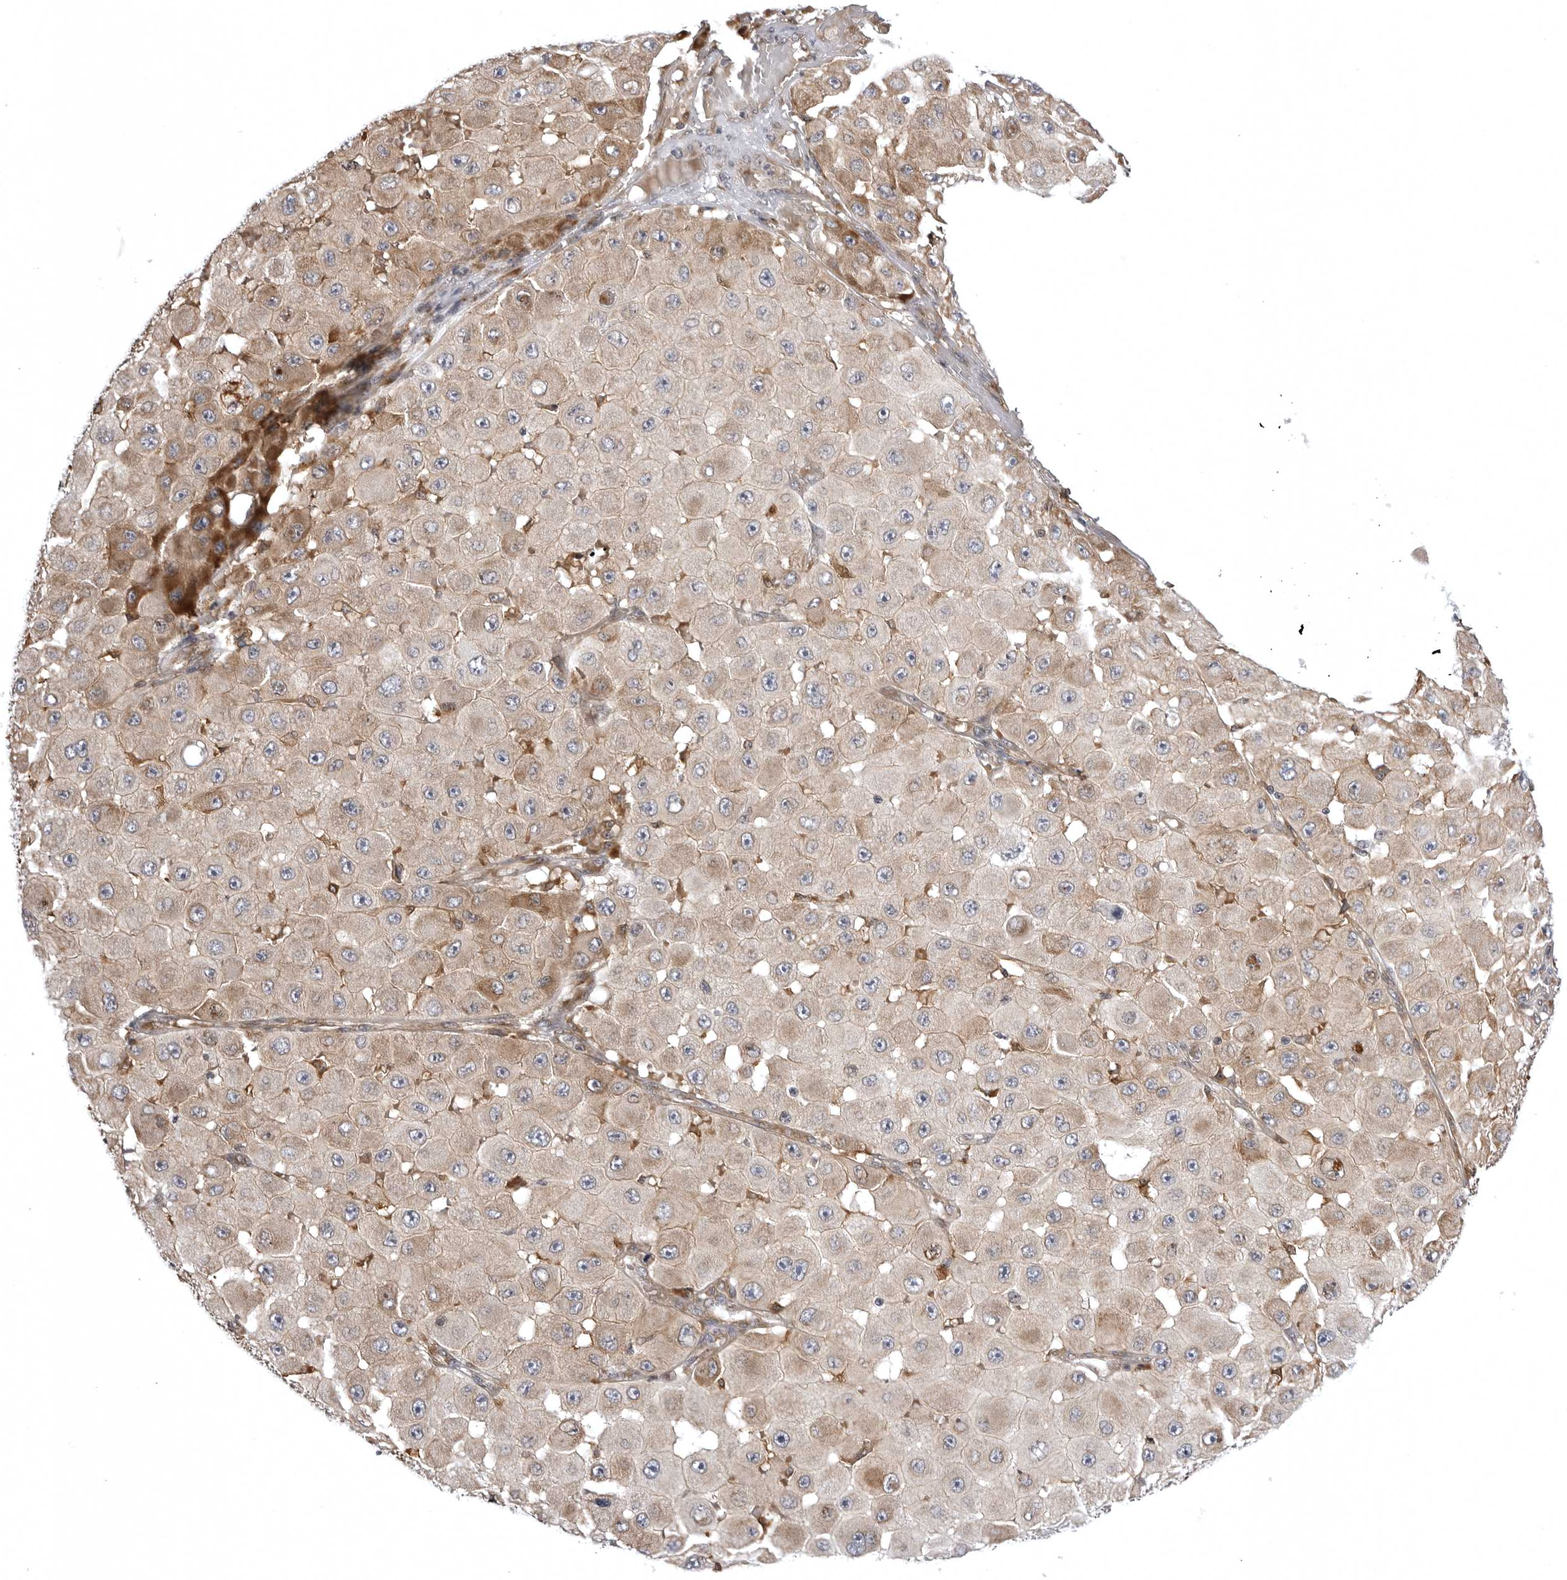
{"staining": {"intensity": "weak", "quantity": ">75%", "location": "cytoplasmic/membranous"}, "tissue": "melanoma", "cell_type": "Tumor cells", "image_type": "cancer", "snomed": [{"axis": "morphology", "description": "Malignant melanoma, NOS"}, {"axis": "topography", "description": "Skin"}], "caption": "The photomicrograph shows immunohistochemical staining of malignant melanoma. There is weak cytoplasmic/membranous expression is identified in about >75% of tumor cells.", "gene": "ARL5A", "patient": {"sex": "female", "age": 81}}